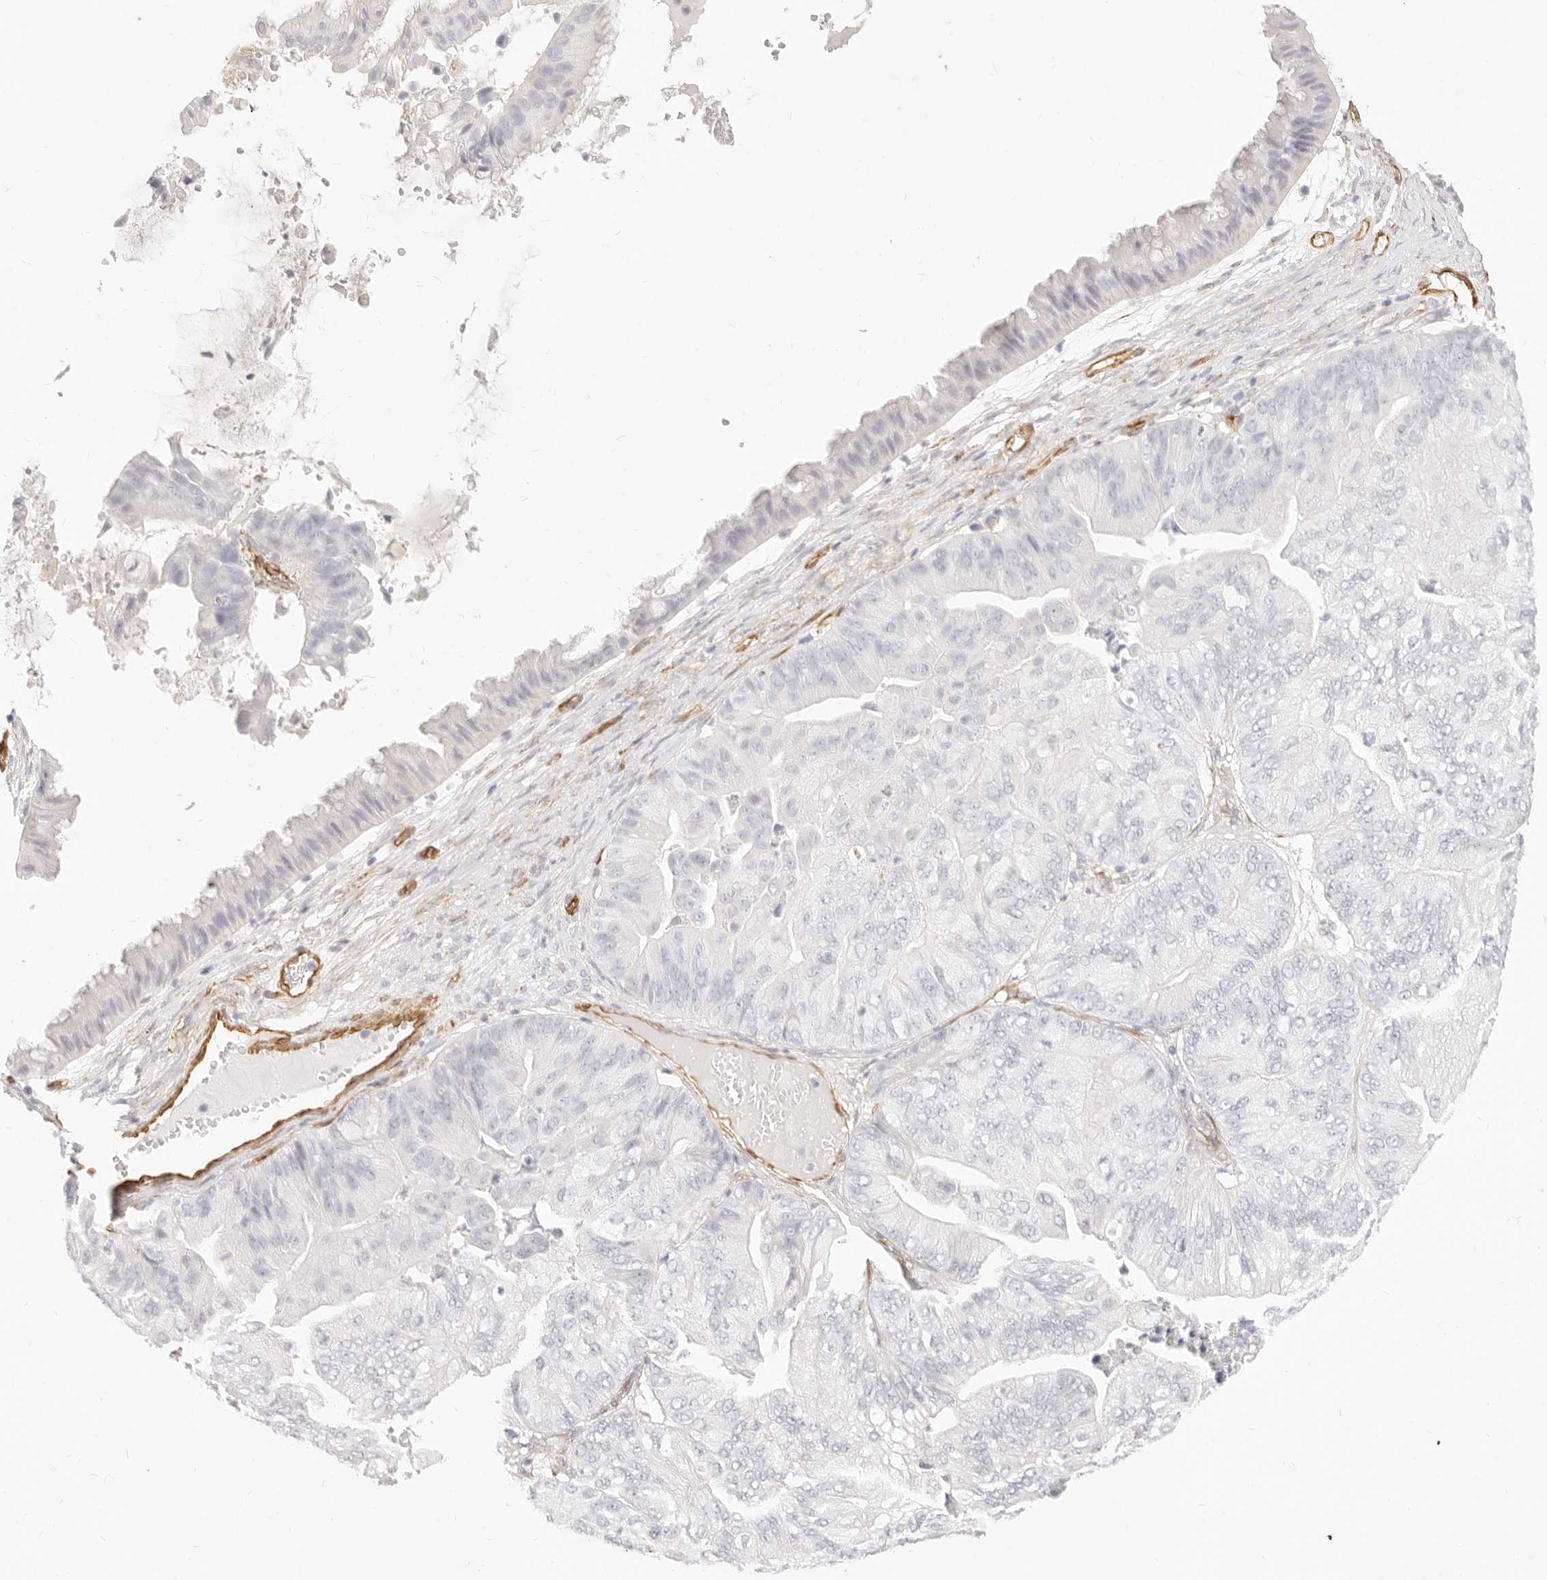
{"staining": {"intensity": "negative", "quantity": "none", "location": "none"}, "tissue": "ovarian cancer", "cell_type": "Tumor cells", "image_type": "cancer", "snomed": [{"axis": "morphology", "description": "Cystadenocarcinoma, mucinous, NOS"}, {"axis": "topography", "description": "Ovary"}], "caption": "IHC histopathology image of neoplastic tissue: human ovarian cancer (mucinous cystadenocarcinoma) stained with DAB shows no significant protein positivity in tumor cells.", "gene": "NUS1", "patient": {"sex": "female", "age": 61}}